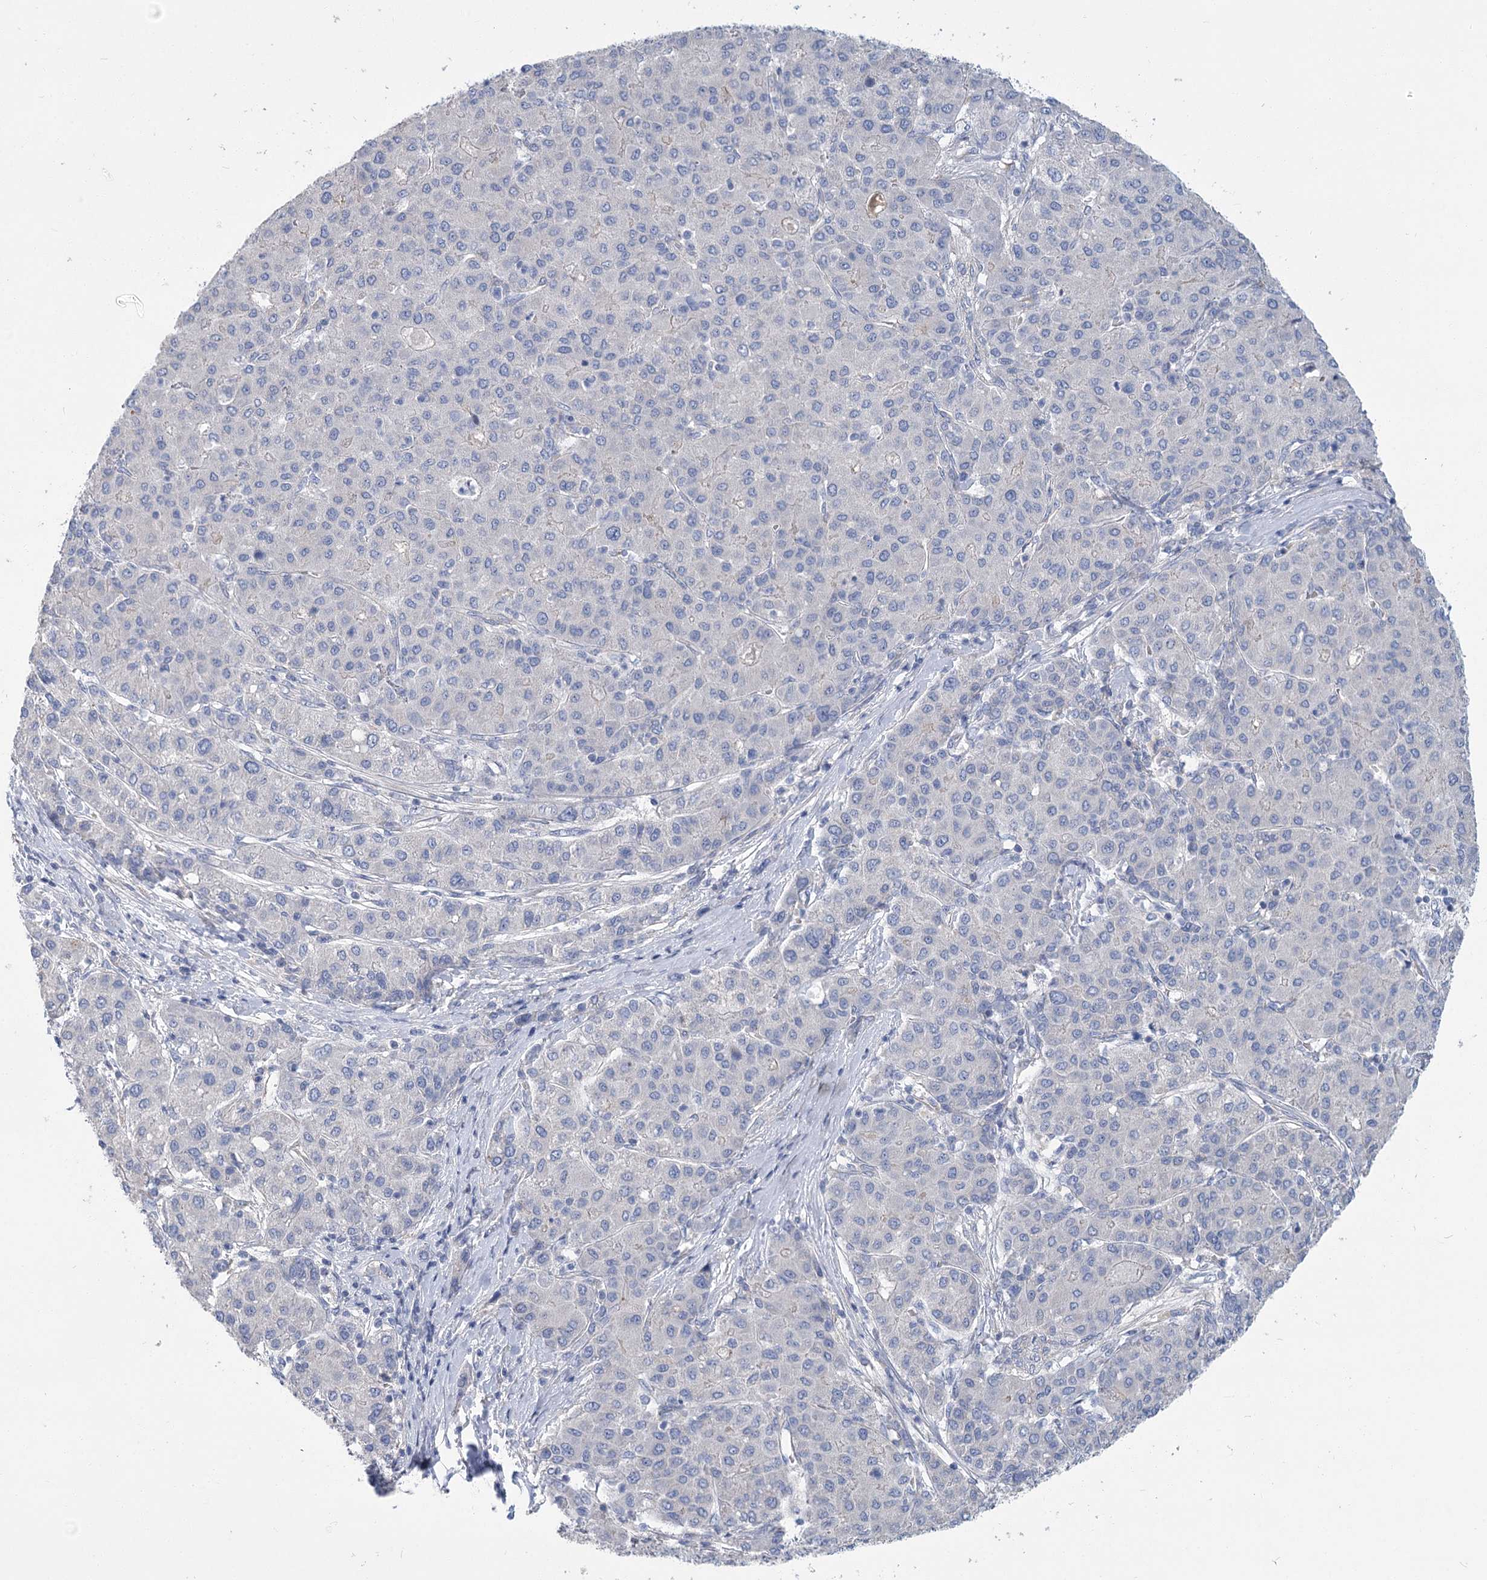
{"staining": {"intensity": "negative", "quantity": "none", "location": "none"}, "tissue": "liver cancer", "cell_type": "Tumor cells", "image_type": "cancer", "snomed": [{"axis": "morphology", "description": "Carcinoma, Hepatocellular, NOS"}, {"axis": "topography", "description": "Liver"}], "caption": "Liver hepatocellular carcinoma stained for a protein using immunohistochemistry exhibits no positivity tumor cells.", "gene": "SLC9A3", "patient": {"sex": "male", "age": 65}}